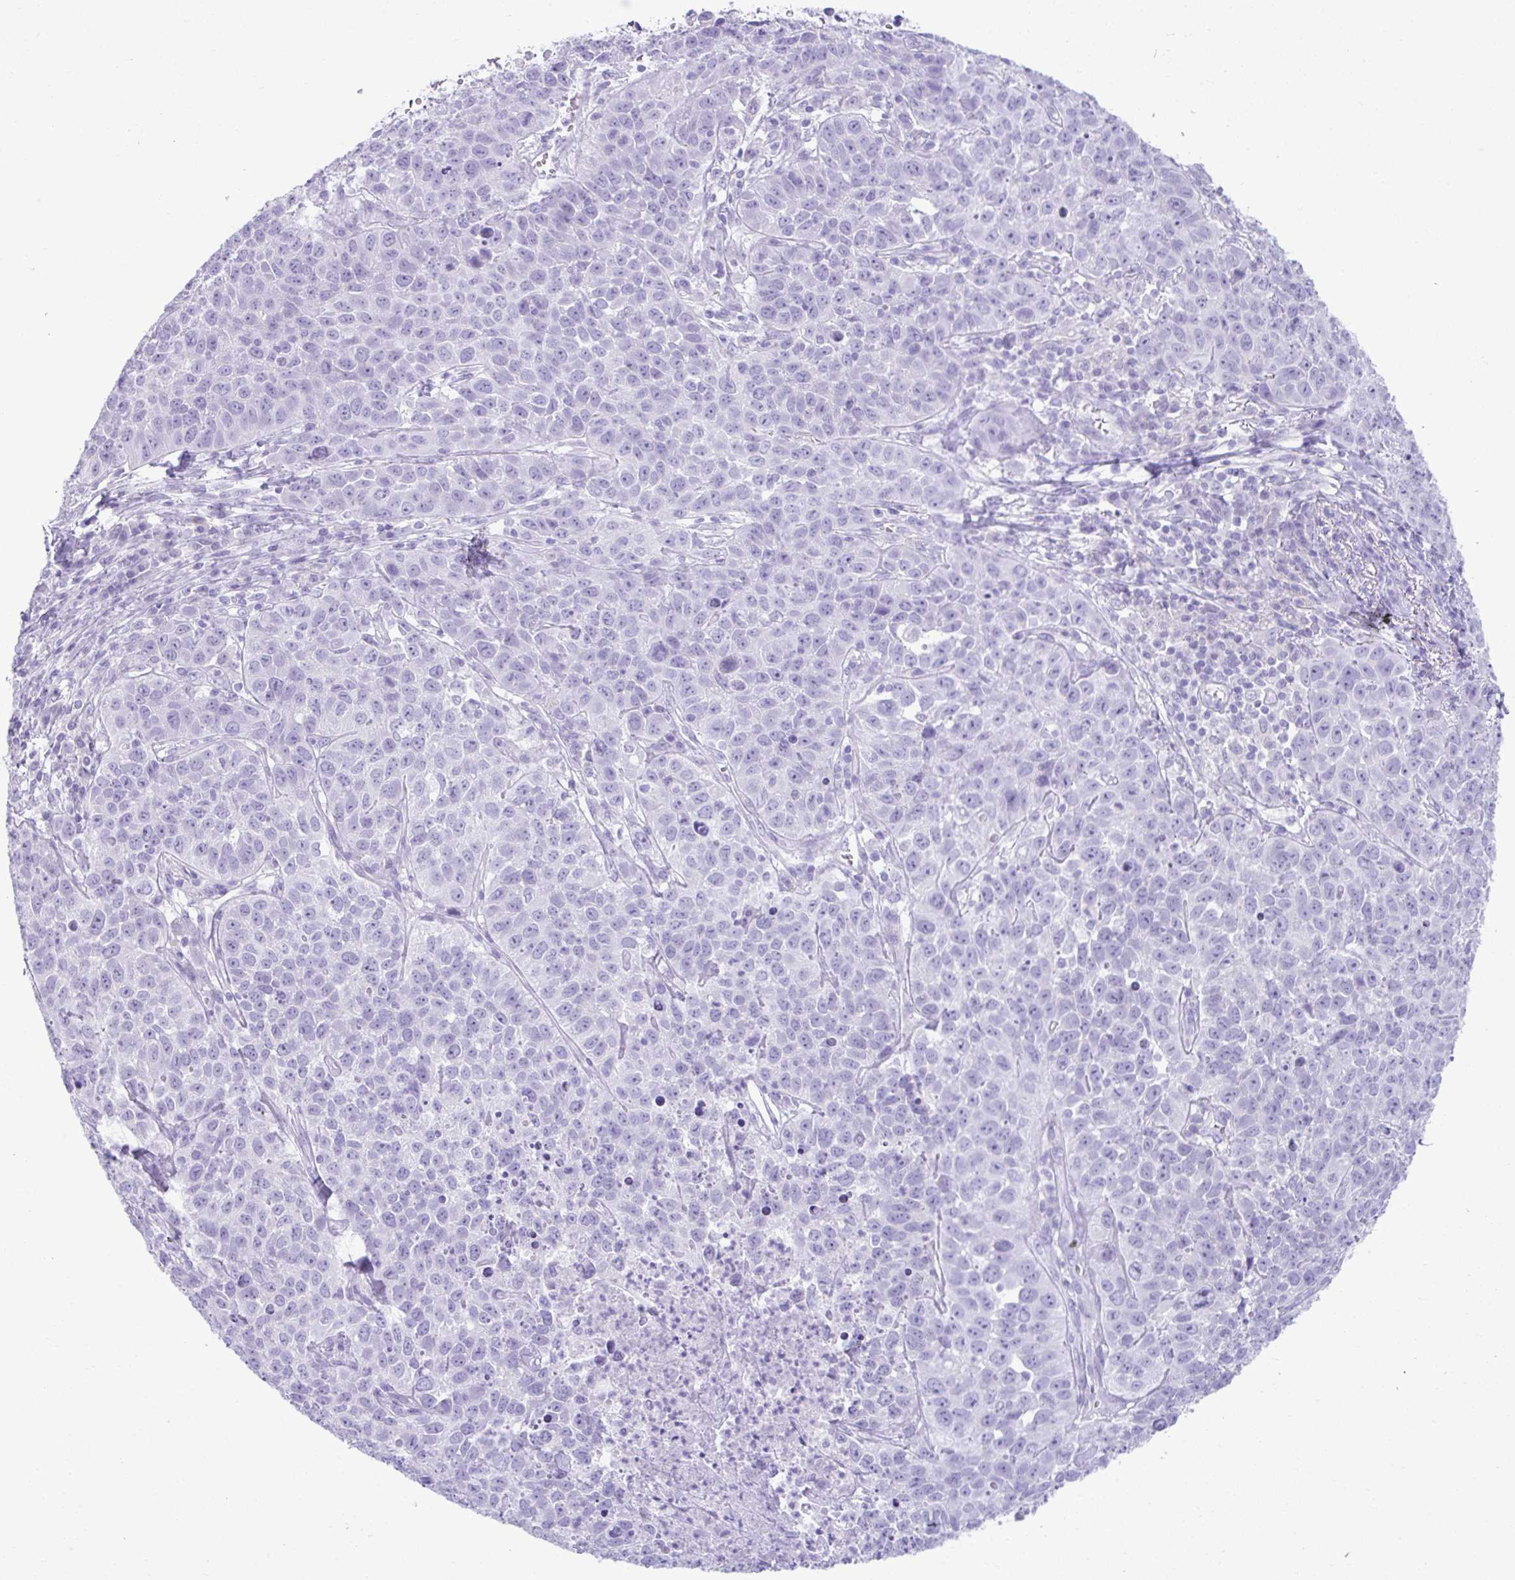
{"staining": {"intensity": "negative", "quantity": "none", "location": "none"}, "tissue": "lung cancer", "cell_type": "Tumor cells", "image_type": "cancer", "snomed": [{"axis": "morphology", "description": "Squamous cell carcinoma, NOS"}, {"axis": "topography", "description": "Lung"}], "caption": "The micrograph shows no staining of tumor cells in lung cancer.", "gene": "PSCA", "patient": {"sex": "male", "age": 76}}